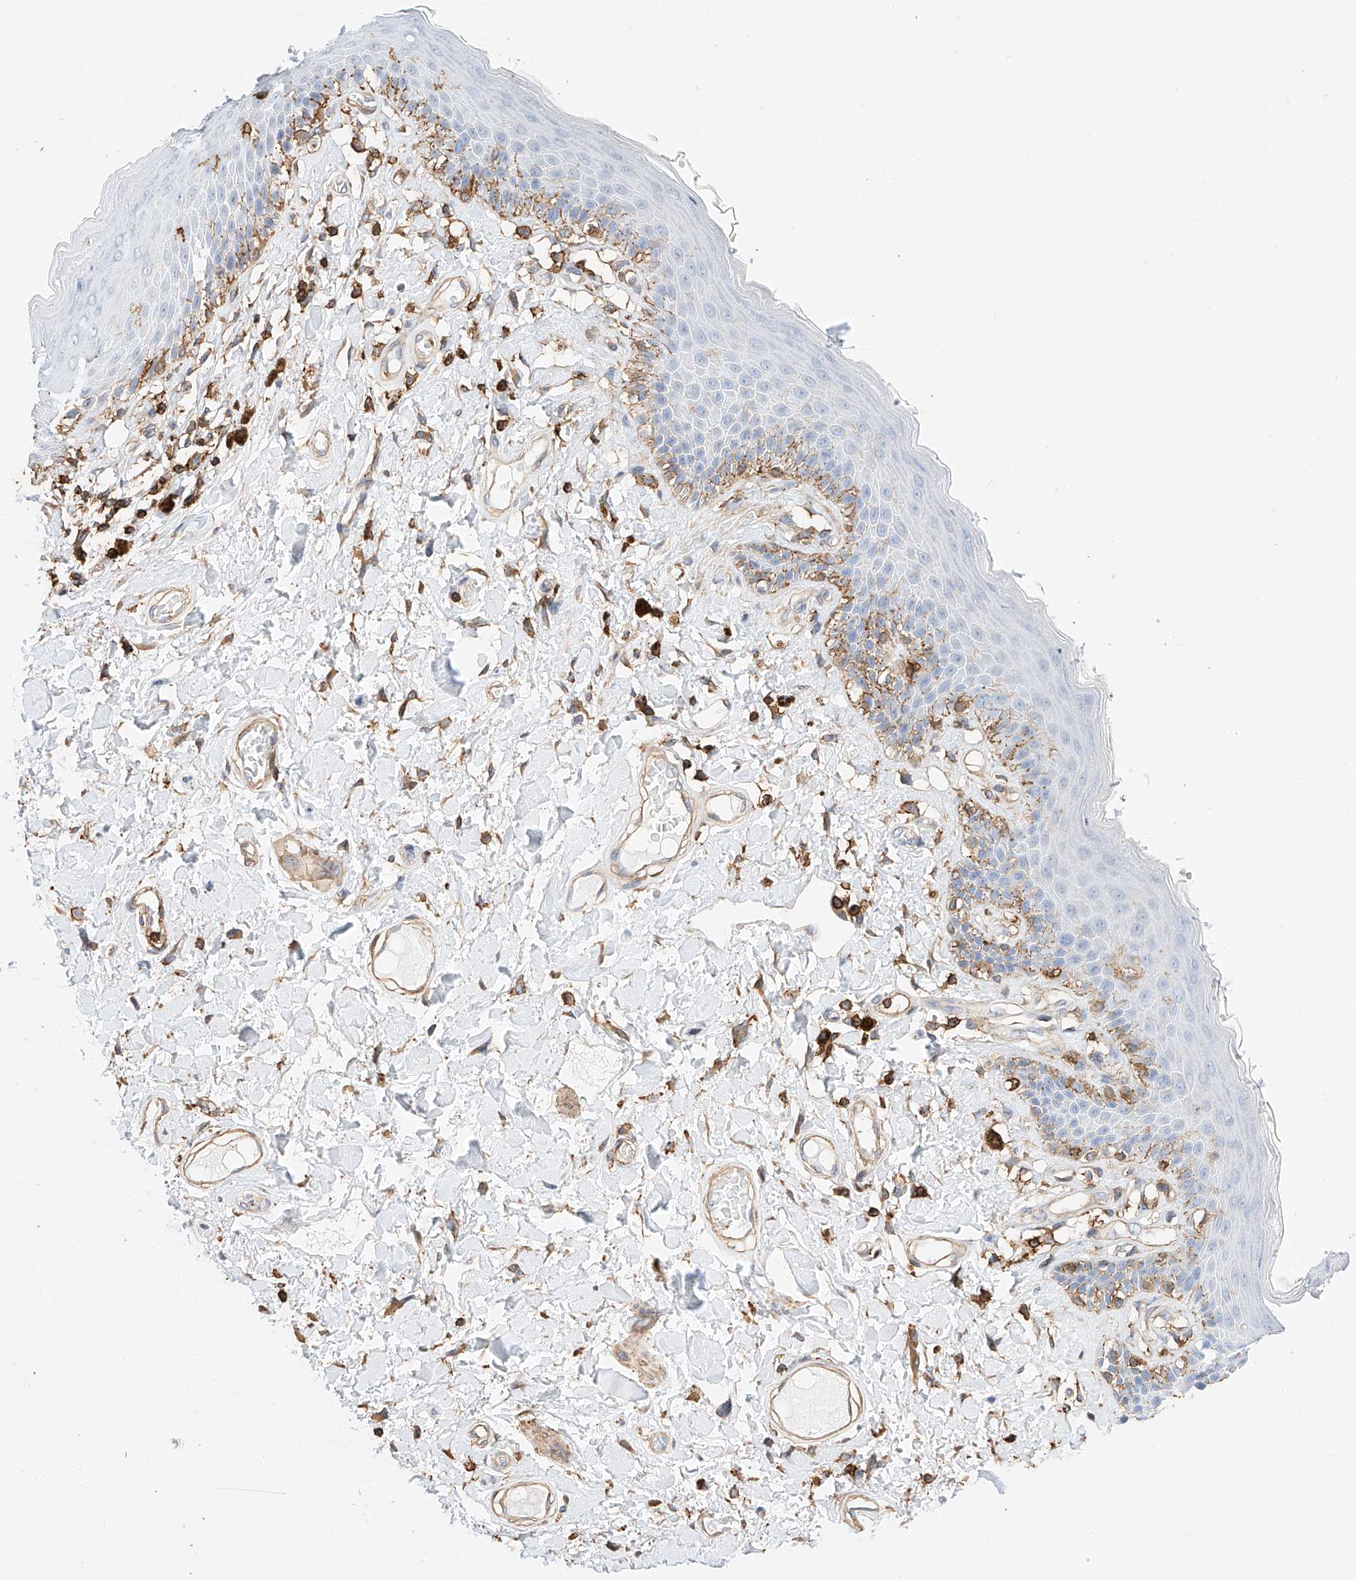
{"staining": {"intensity": "moderate", "quantity": "<25%", "location": "cytoplasmic/membranous"}, "tissue": "skin", "cell_type": "Epidermal cells", "image_type": "normal", "snomed": [{"axis": "morphology", "description": "Normal tissue, NOS"}, {"axis": "topography", "description": "Anal"}], "caption": "Immunohistochemical staining of unremarkable human skin exhibits <25% levels of moderate cytoplasmic/membranous protein expression in approximately <25% of epidermal cells.", "gene": "WFS1", "patient": {"sex": "female", "age": 78}}